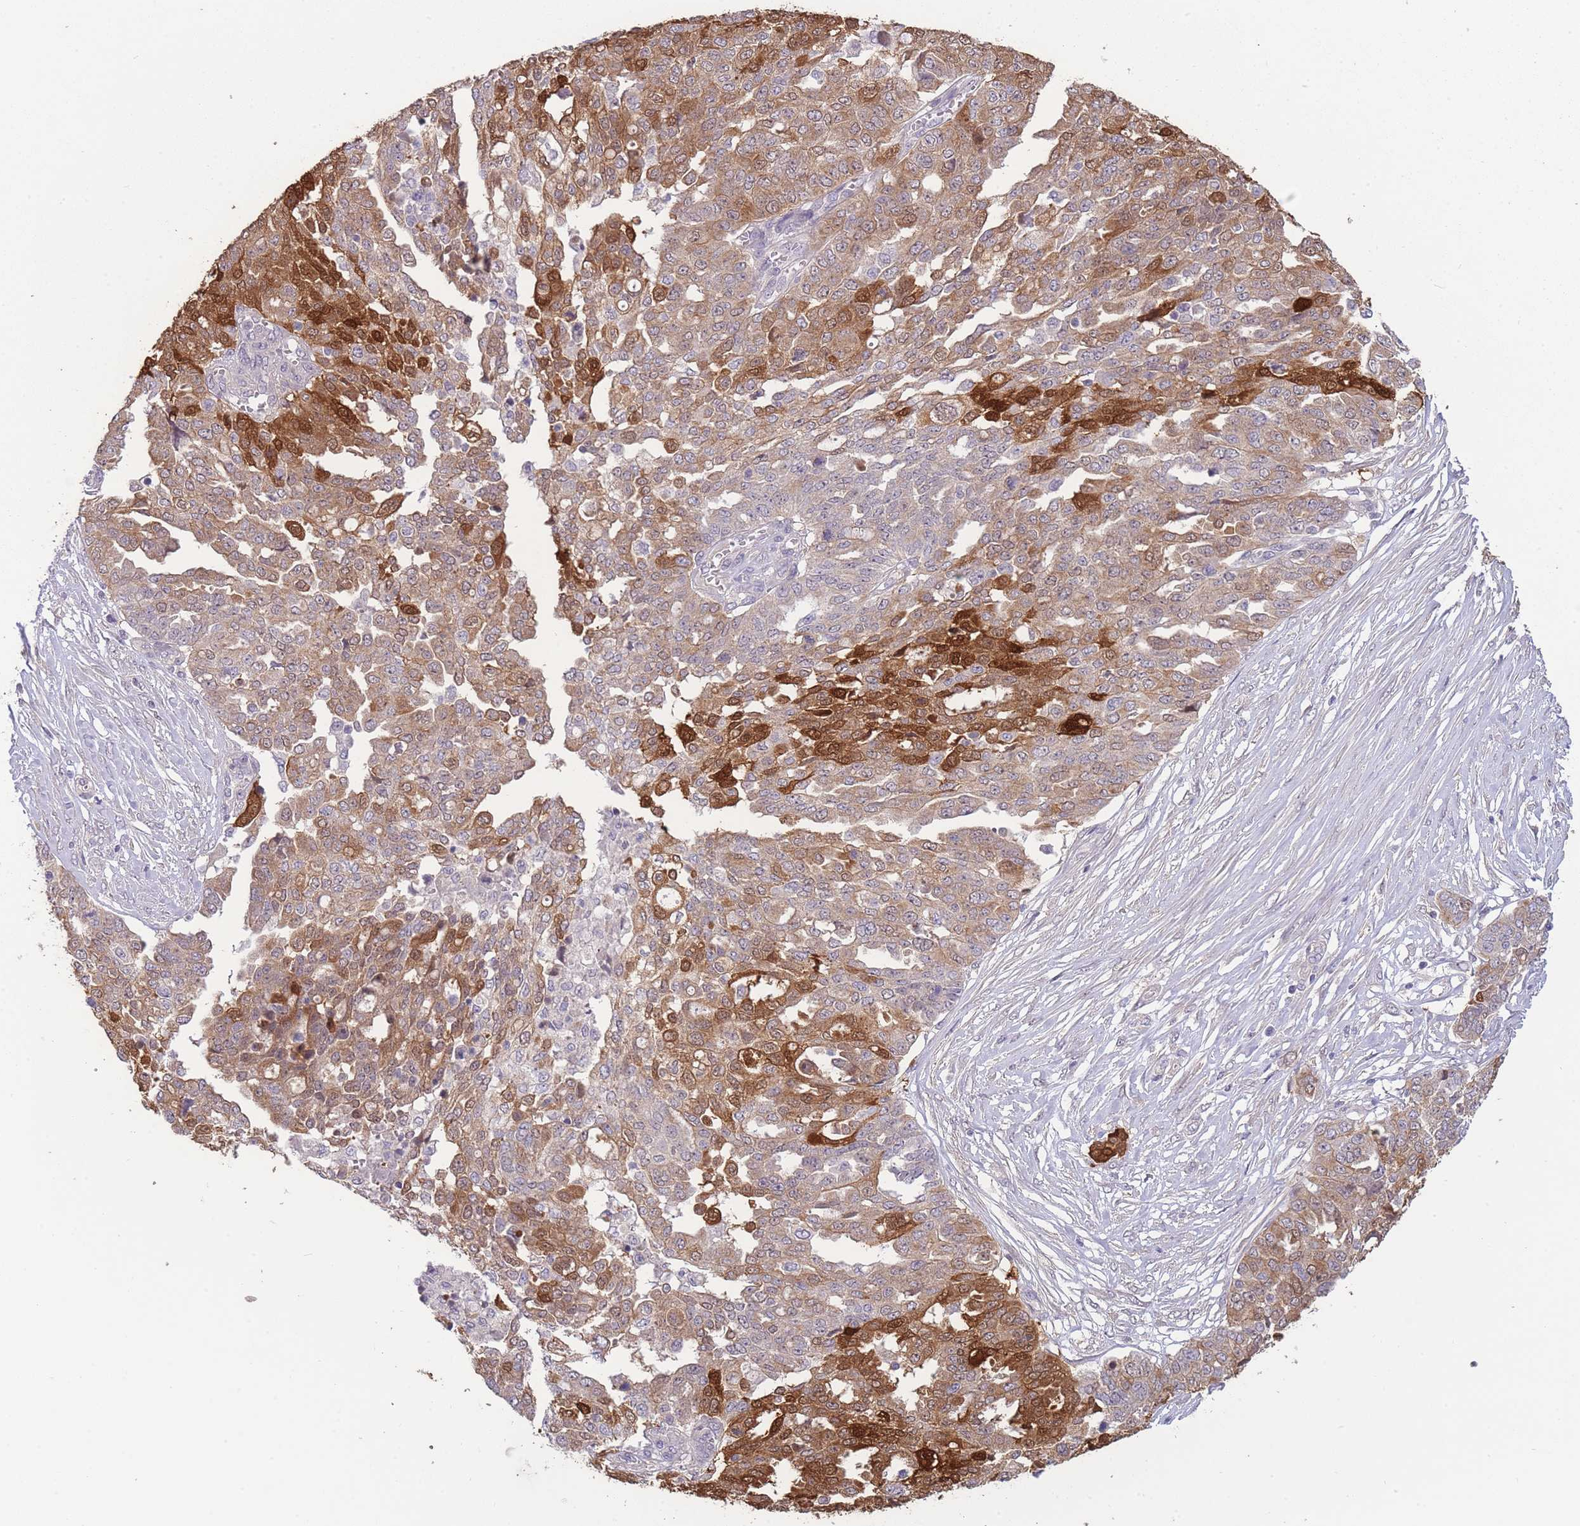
{"staining": {"intensity": "strong", "quantity": "25%-75%", "location": "cytoplasmic/membranous"}, "tissue": "ovarian cancer", "cell_type": "Tumor cells", "image_type": "cancer", "snomed": [{"axis": "morphology", "description": "Cystadenocarcinoma, serous, NOS"}, {"axis": "topography", "description": "Soft tissue"}, {"axis": "topography", "description": "Ovary"}], "caption": "Immunohistochemical staining of serous cystadenocarcinoma (ovarian) demonstrates high levels of strong cytoplasmic/membranous staining in approximately 25%-75% of tumor cells.", "gene": "SMC6", "patient": {"sex": "female", "age": 57}}